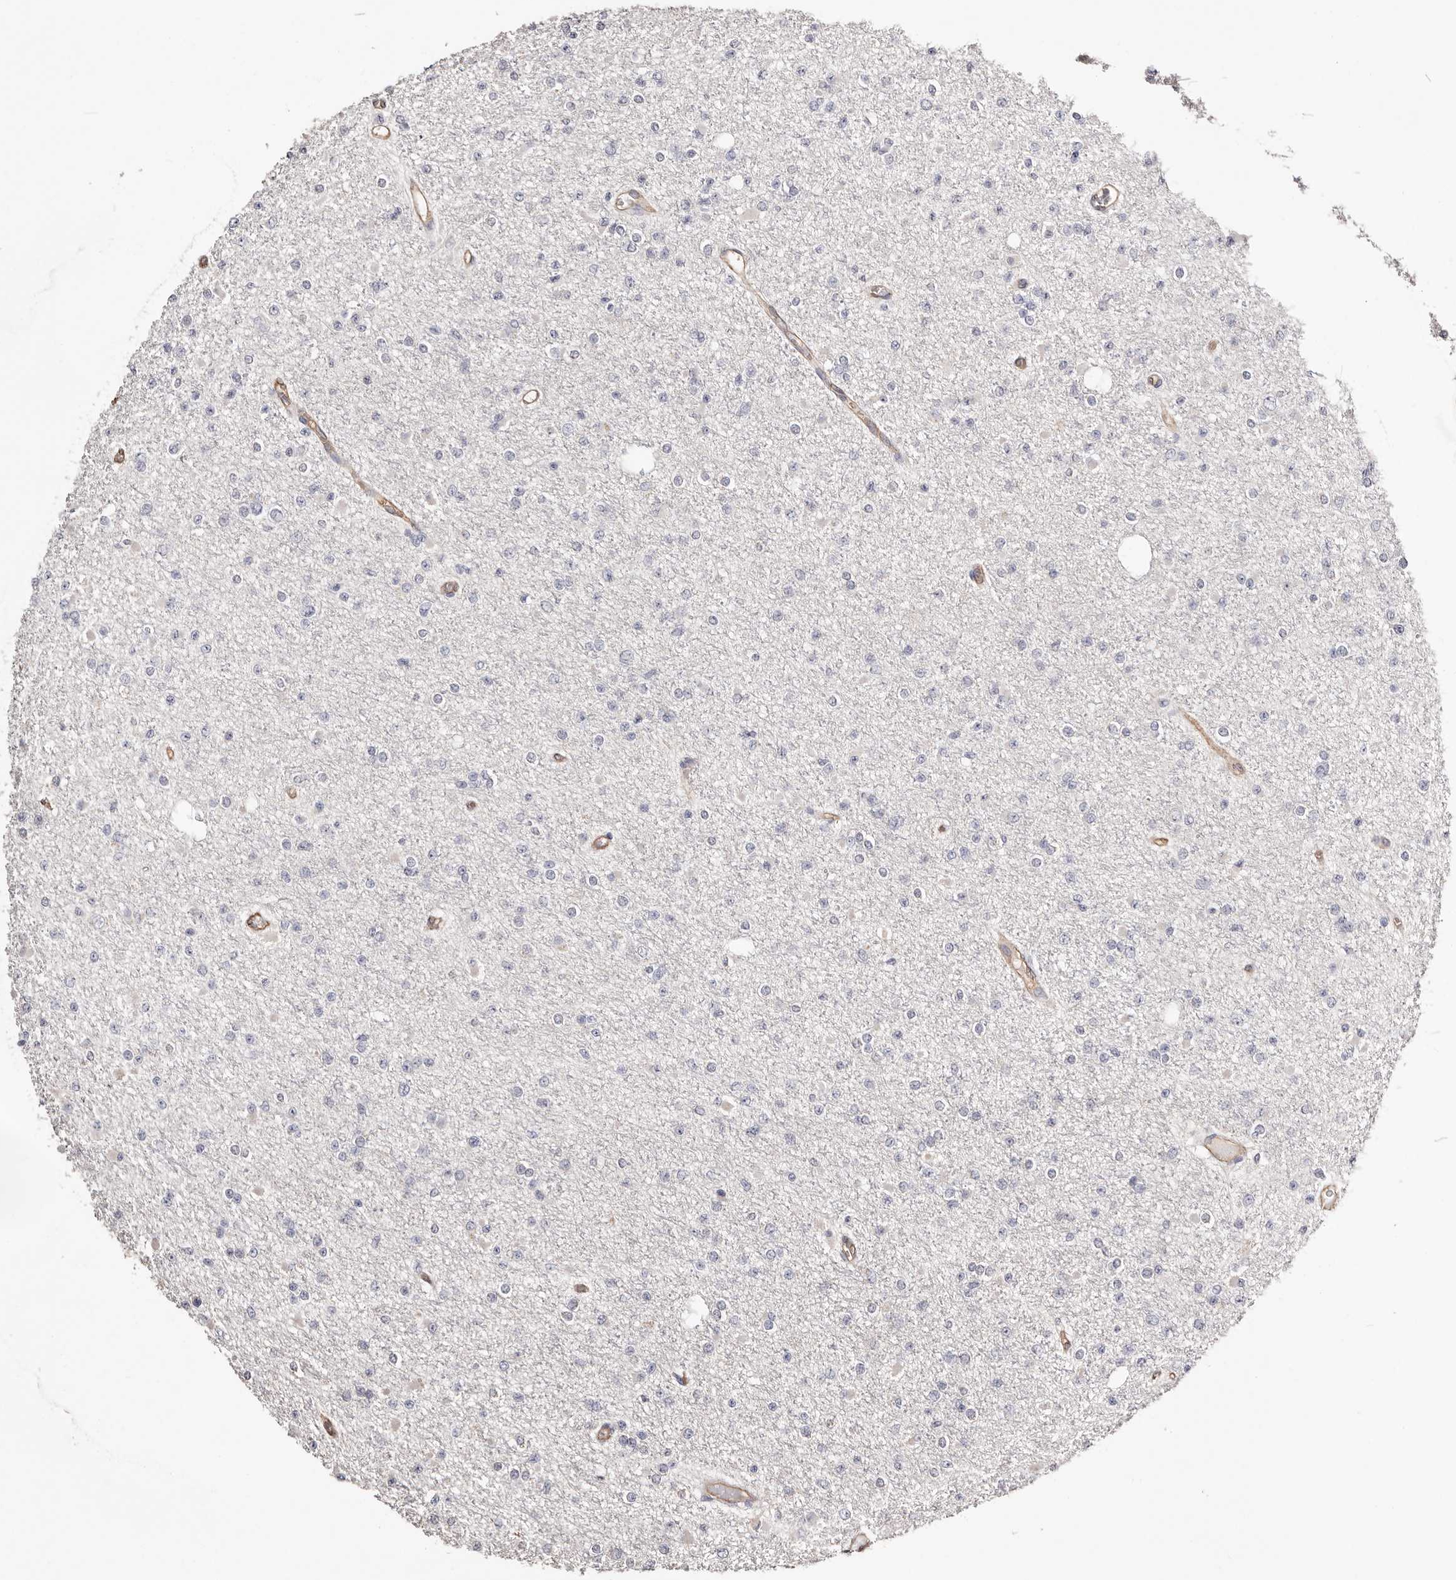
{"staining": {"intensity": "negative", "quantity": "none", "location": "none"}, "tissue": "glioma", "cell_type": "Tumor cells", "image_type": "cancer", "snomed": [{"axis": "morphology", "description": "Glioma, malignant, Low grade"}, {"axis": "topography", "description": "Brain"}], "caption": "IHC histopathology image of human malignant glioma (low-grade) stained for a protein (brown), which displays no staining in tumor cells.", "gene": "TGM2", "patient": {"sex": "female", "age": 22}}